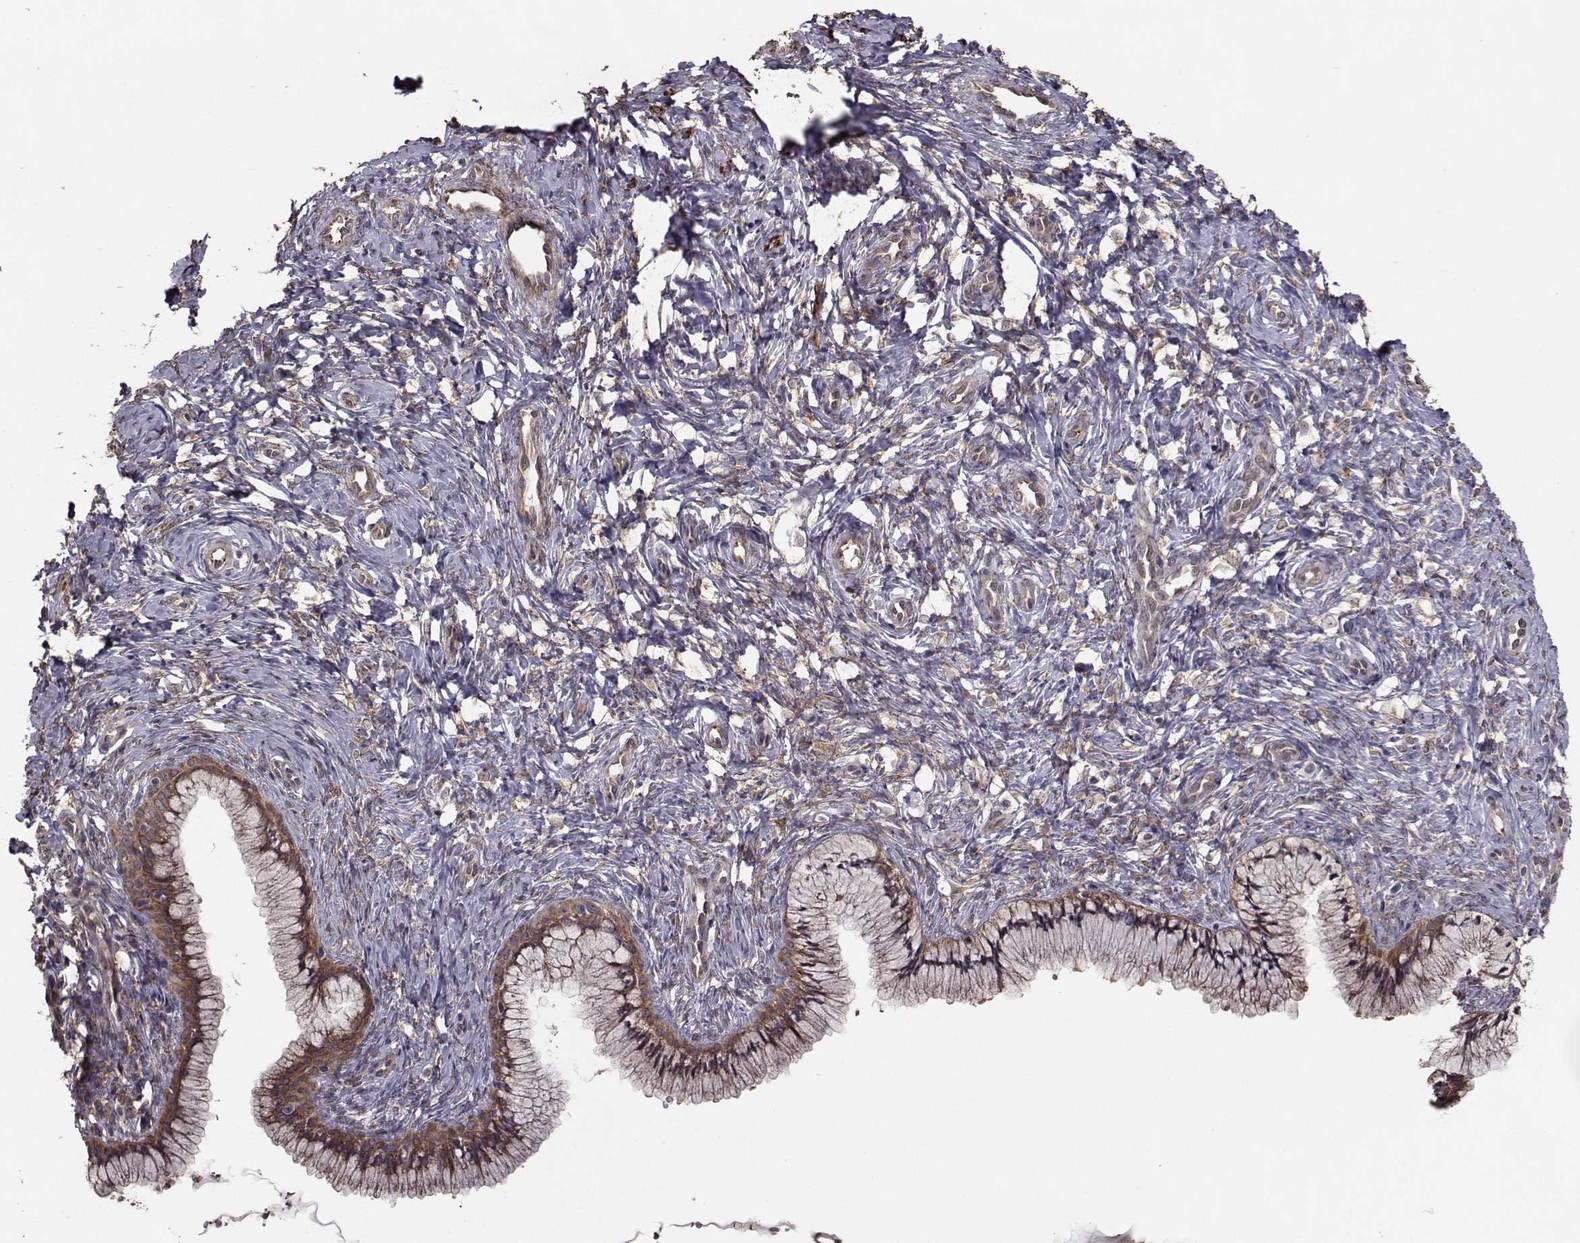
{"staining": {"intensity": "moderate", "quantity": ">75%", "location": "cytoplasmic/membranous"}, "tissue": "cervix", "cell_type": "Glandular cells", "image_type": "normal", "snomed": [{"axis": "morphology", "description": "Normal tissue, NOS"}, {"axis": "topography", "description": "Cervix"}], "caption": "Protein staining displays moderate cytoplasmic/membranous staining in about >75% of glandular cells in normal cervix. The staining was performed using DAB (3,3'-diaminobenzidine) to visualize the protein expression in brown, while the nuclei were stained in blue with hematoxylin (Magnification: 20x).", "gene": "TRIP10", "patient": {"sex": "female", "age": 37}}